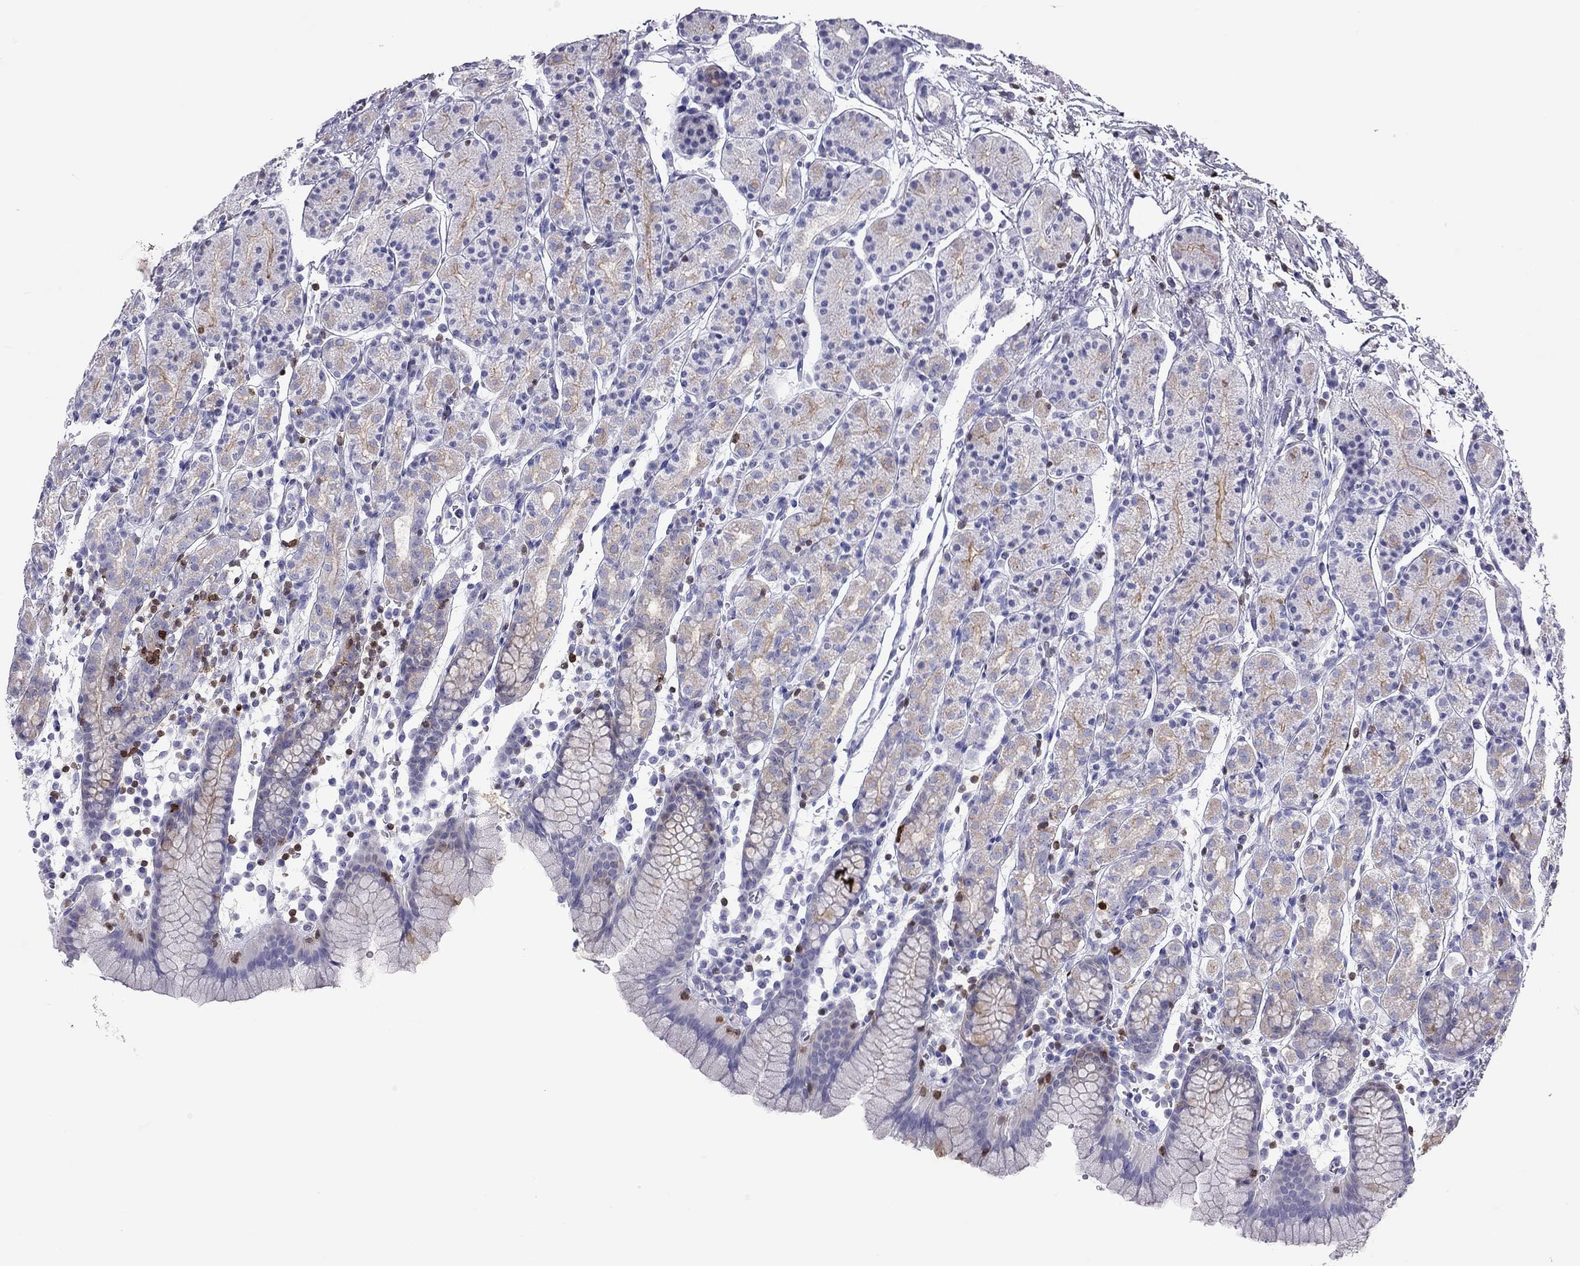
{"staining": {"intensity": "moderate", "quantity": "<25%", "location": "cytoplasmic/membranous"}, "tissue": "stomach", "cell_type": "Glandular cells", "image_type": "normal", "snomed": [{"axis": "morphology", "description": "Normal tissue, NOS"}, {"axis": "topography", "description": "Stomach, upper"}, {"axis": "topography", "description": "Stomach"}], "caption": "Stomach stained with immunohistochemistry (IHC) reveals moderate cytoplasmic/membranous expression in about <25% of glandular cells.", "gene": "SH2D2A", "patient": {"sex": "male", "age": 62}}